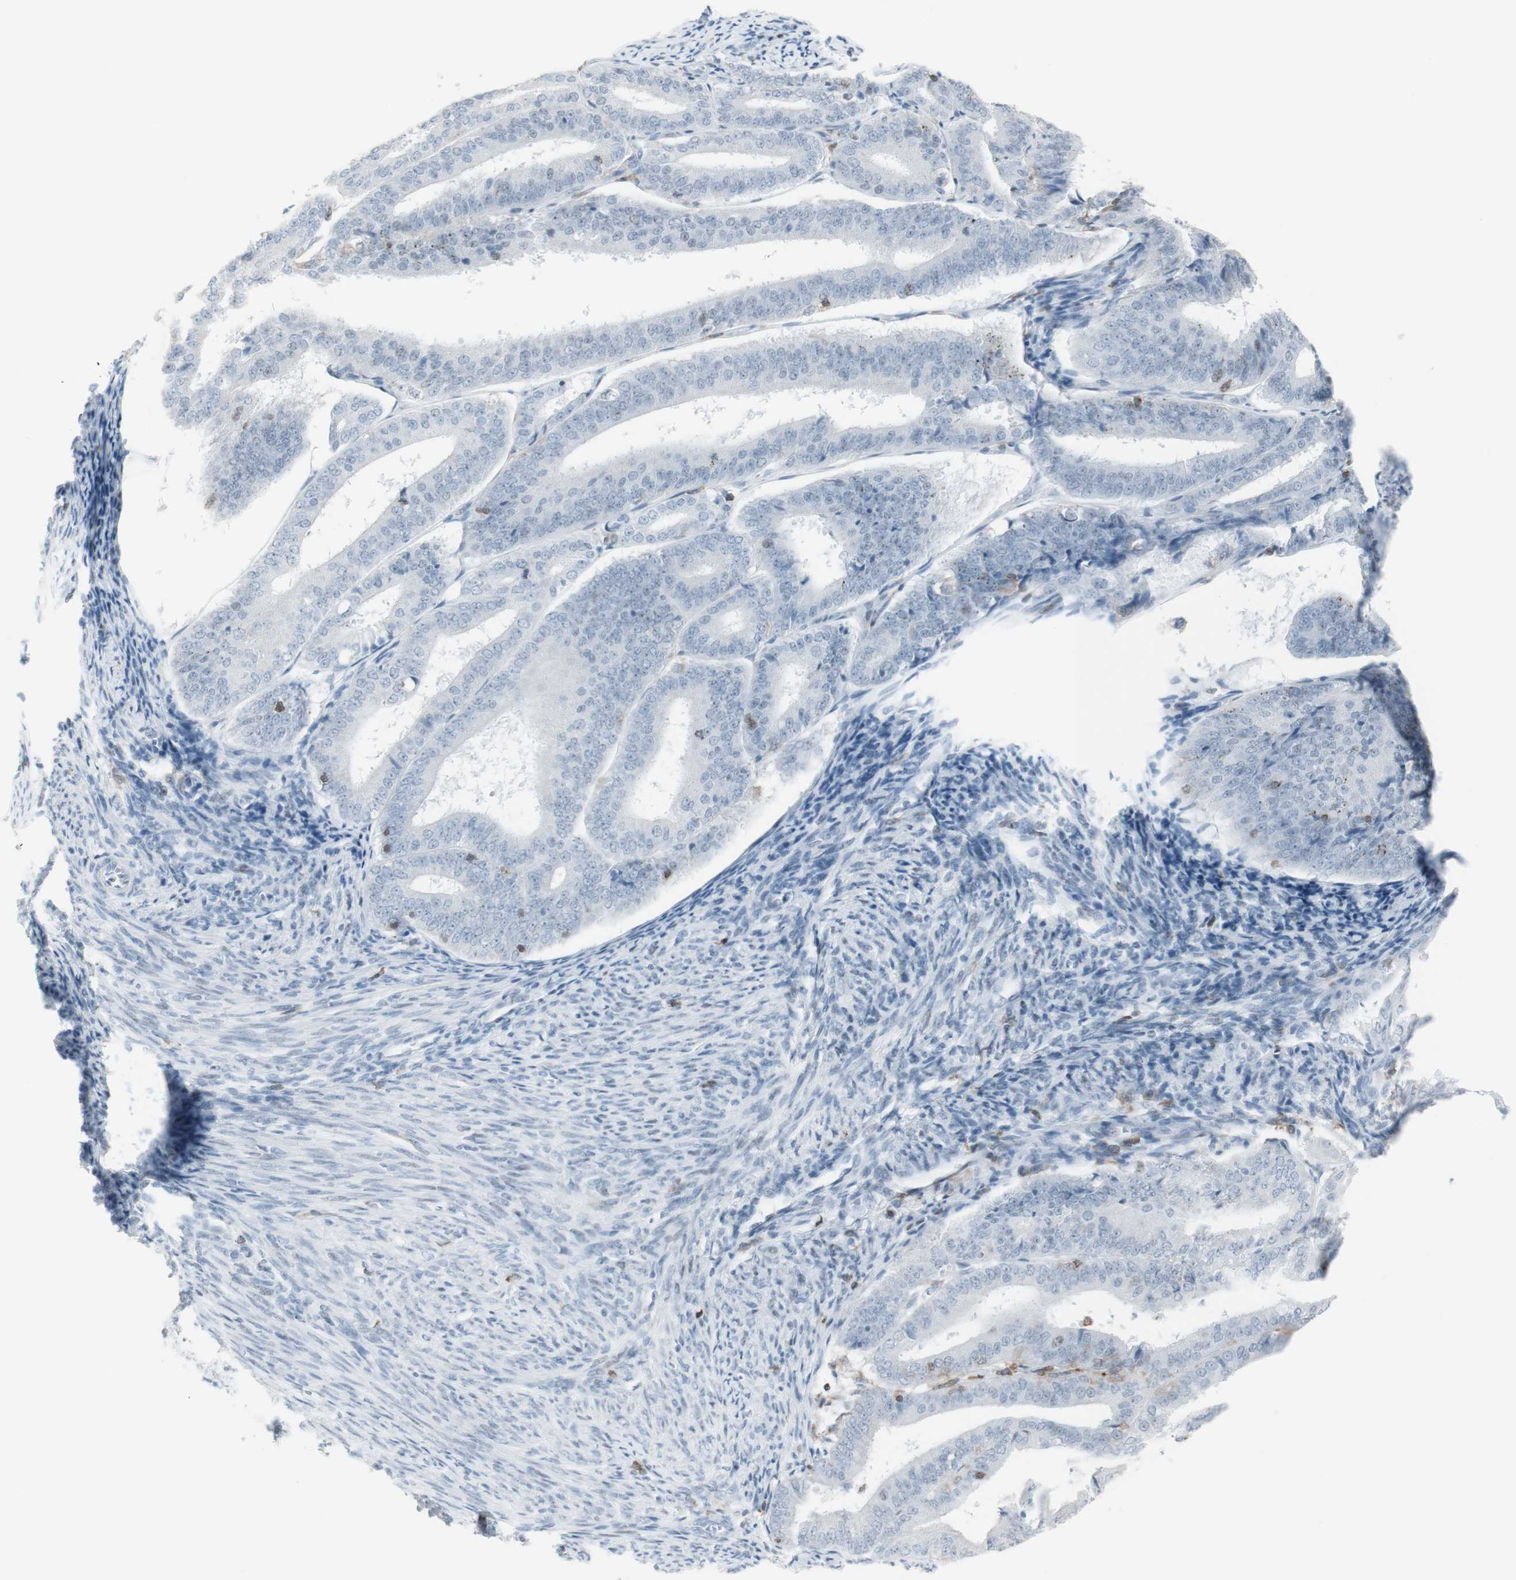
{"staining": {"intensity": "negative", "quantity": "none", "location": "none"}, "tissue": "endometrial cancer", "cell_type": "Tumor cells", "image_type": "cancer", "snomed": [{"axis": "morphology", "description": "Adenocarcinoma, NOS"}, {"axis": "topography", "description": "Endometrium"}], "caption": "The IHC image has no significant expression in tumor cells of endometrial cancer tissue.", "gene": "NRG1", "patient": {"sex": "female", "age": 63}}